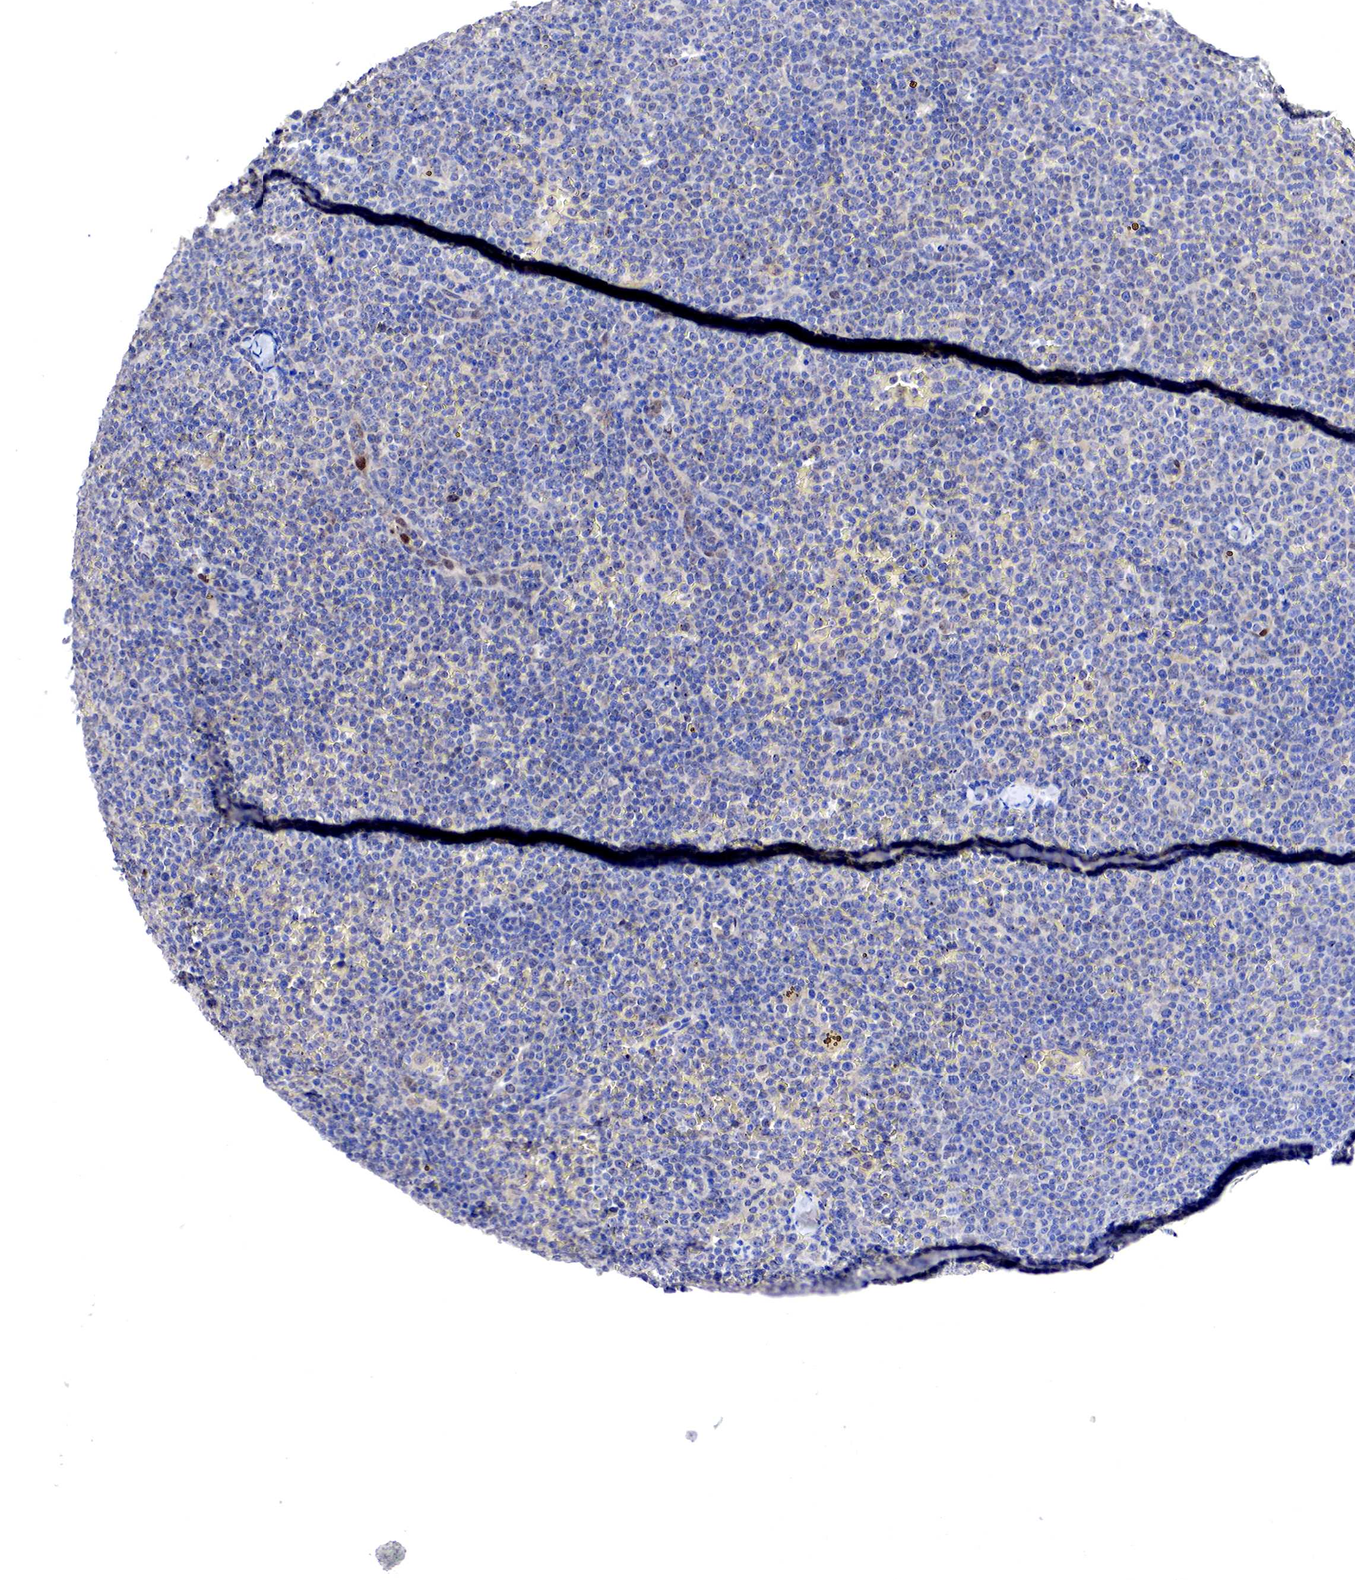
{"staining": {"intensity": "negative", "quantity": "none", "location": "none"}, "tissue": "lymphoma", "cell_type": "Tumor cells", "image_type": "cancer", "snomed": [{"axis": "morphology", "description": "Malignant lymphoma, non-Hodgkin's type, Low grade"}, {"axis": "topography", "description": "Lymph node"}], "caption": "Tumor cells show no significant protein expression in lymphoma. Brightfield microscopy of immunohistochemistry stained with DAB (3,3'-diaminobenzidine) (brown) and hematoxylin (blue), captured at high magnification.", "gene": "PABIR2", "patient": {"sex": "male", "age": 50}}